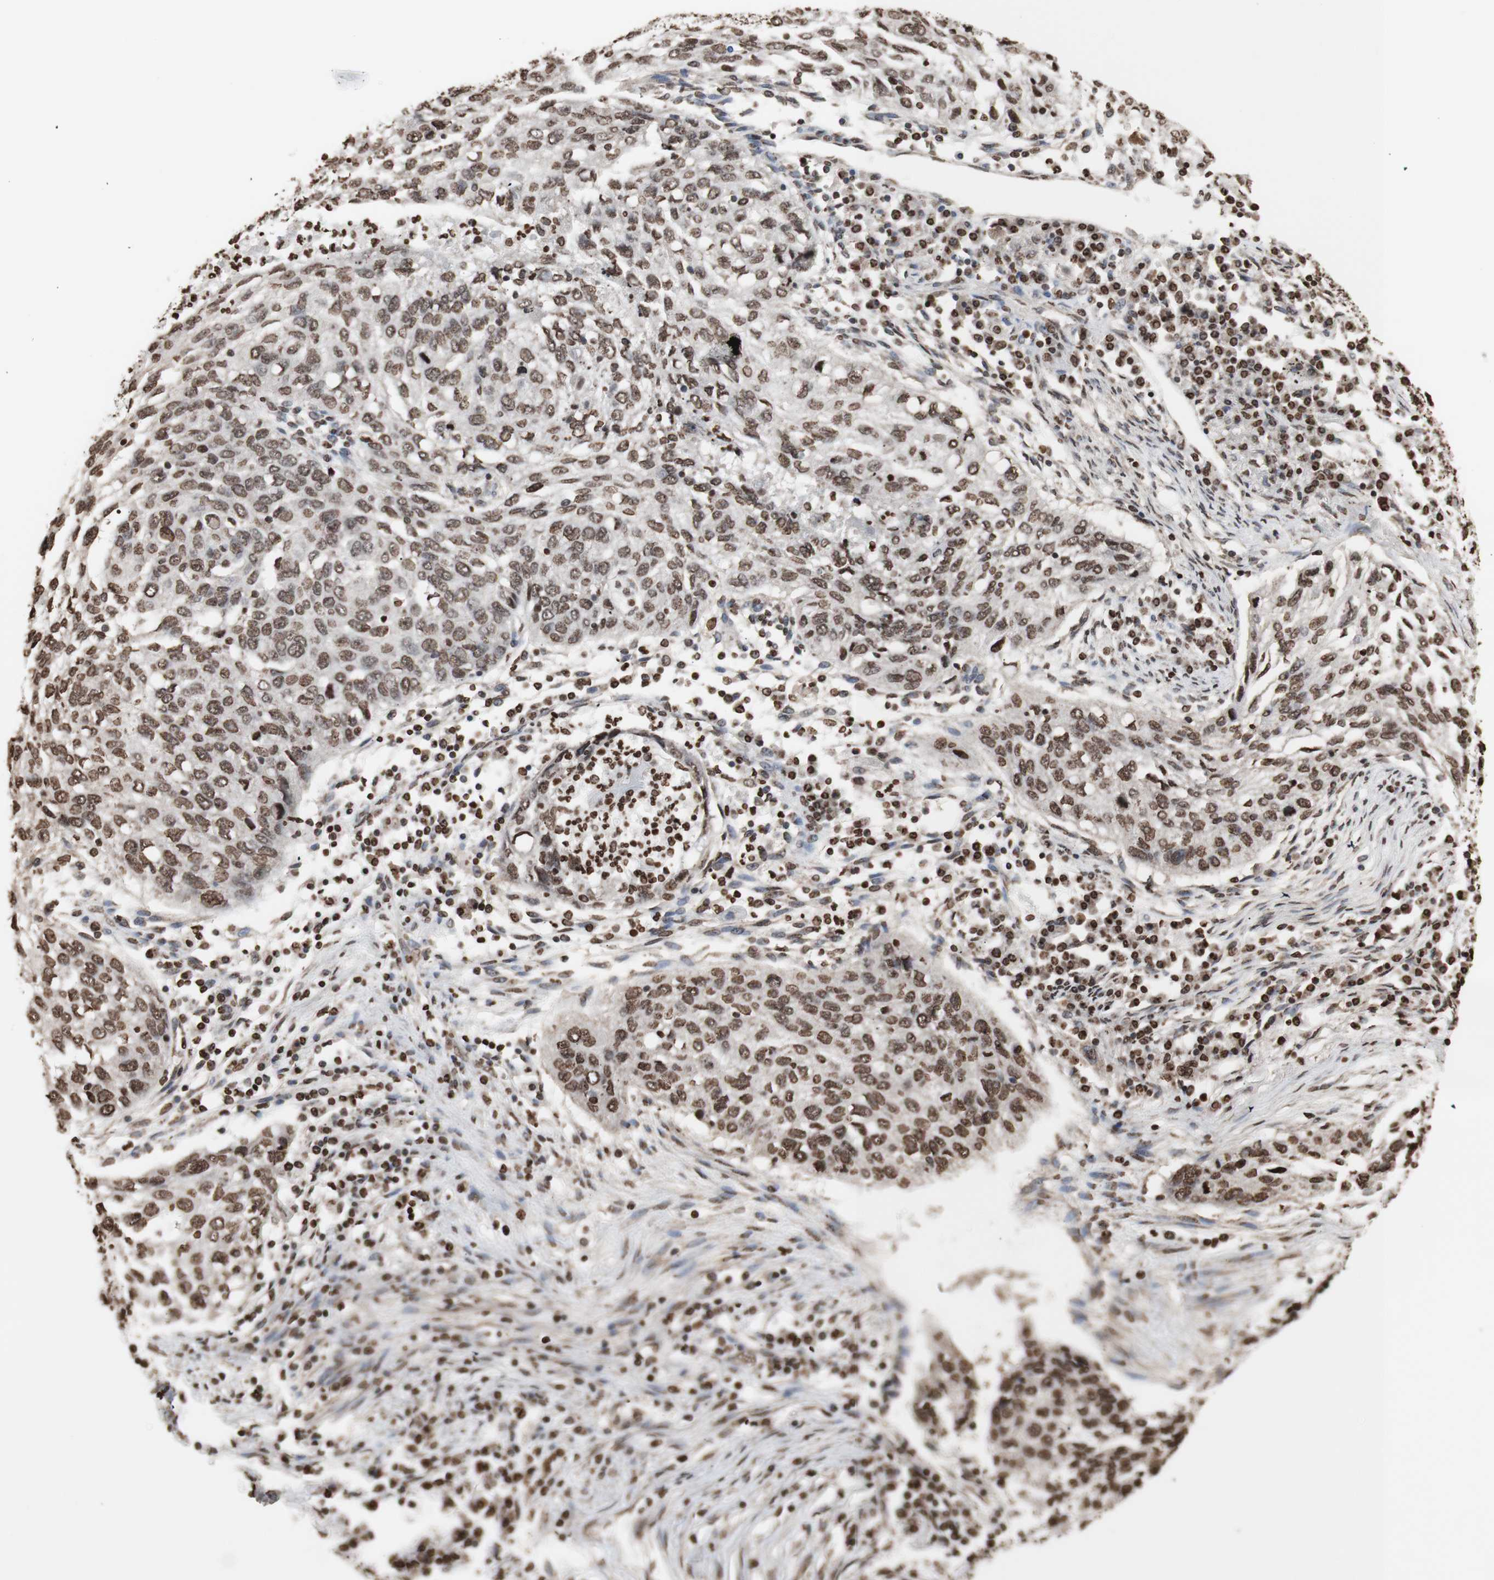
{"staining": {"intensity": "moderate", "quantity": ">75%", "location": "cytoplasmic/membranous,nuclear"}, "tissue": "lung cancer", "cell_type": "Tumor cells", "image_type": "cancer", "snomed": [{"axis": "morphology", "description": "Squamous cell carcinoma, NOS"}, {"axis": "topography", "description": "Lung"}], "caption": "Tumor cells display moderate cytoplasmic/membranous and nuclear positivity in approximately >75% of cells in lung squamous cell carcinoma.", "gene": "SNAI2", "patient": {"sex": "female", "age": 63}}